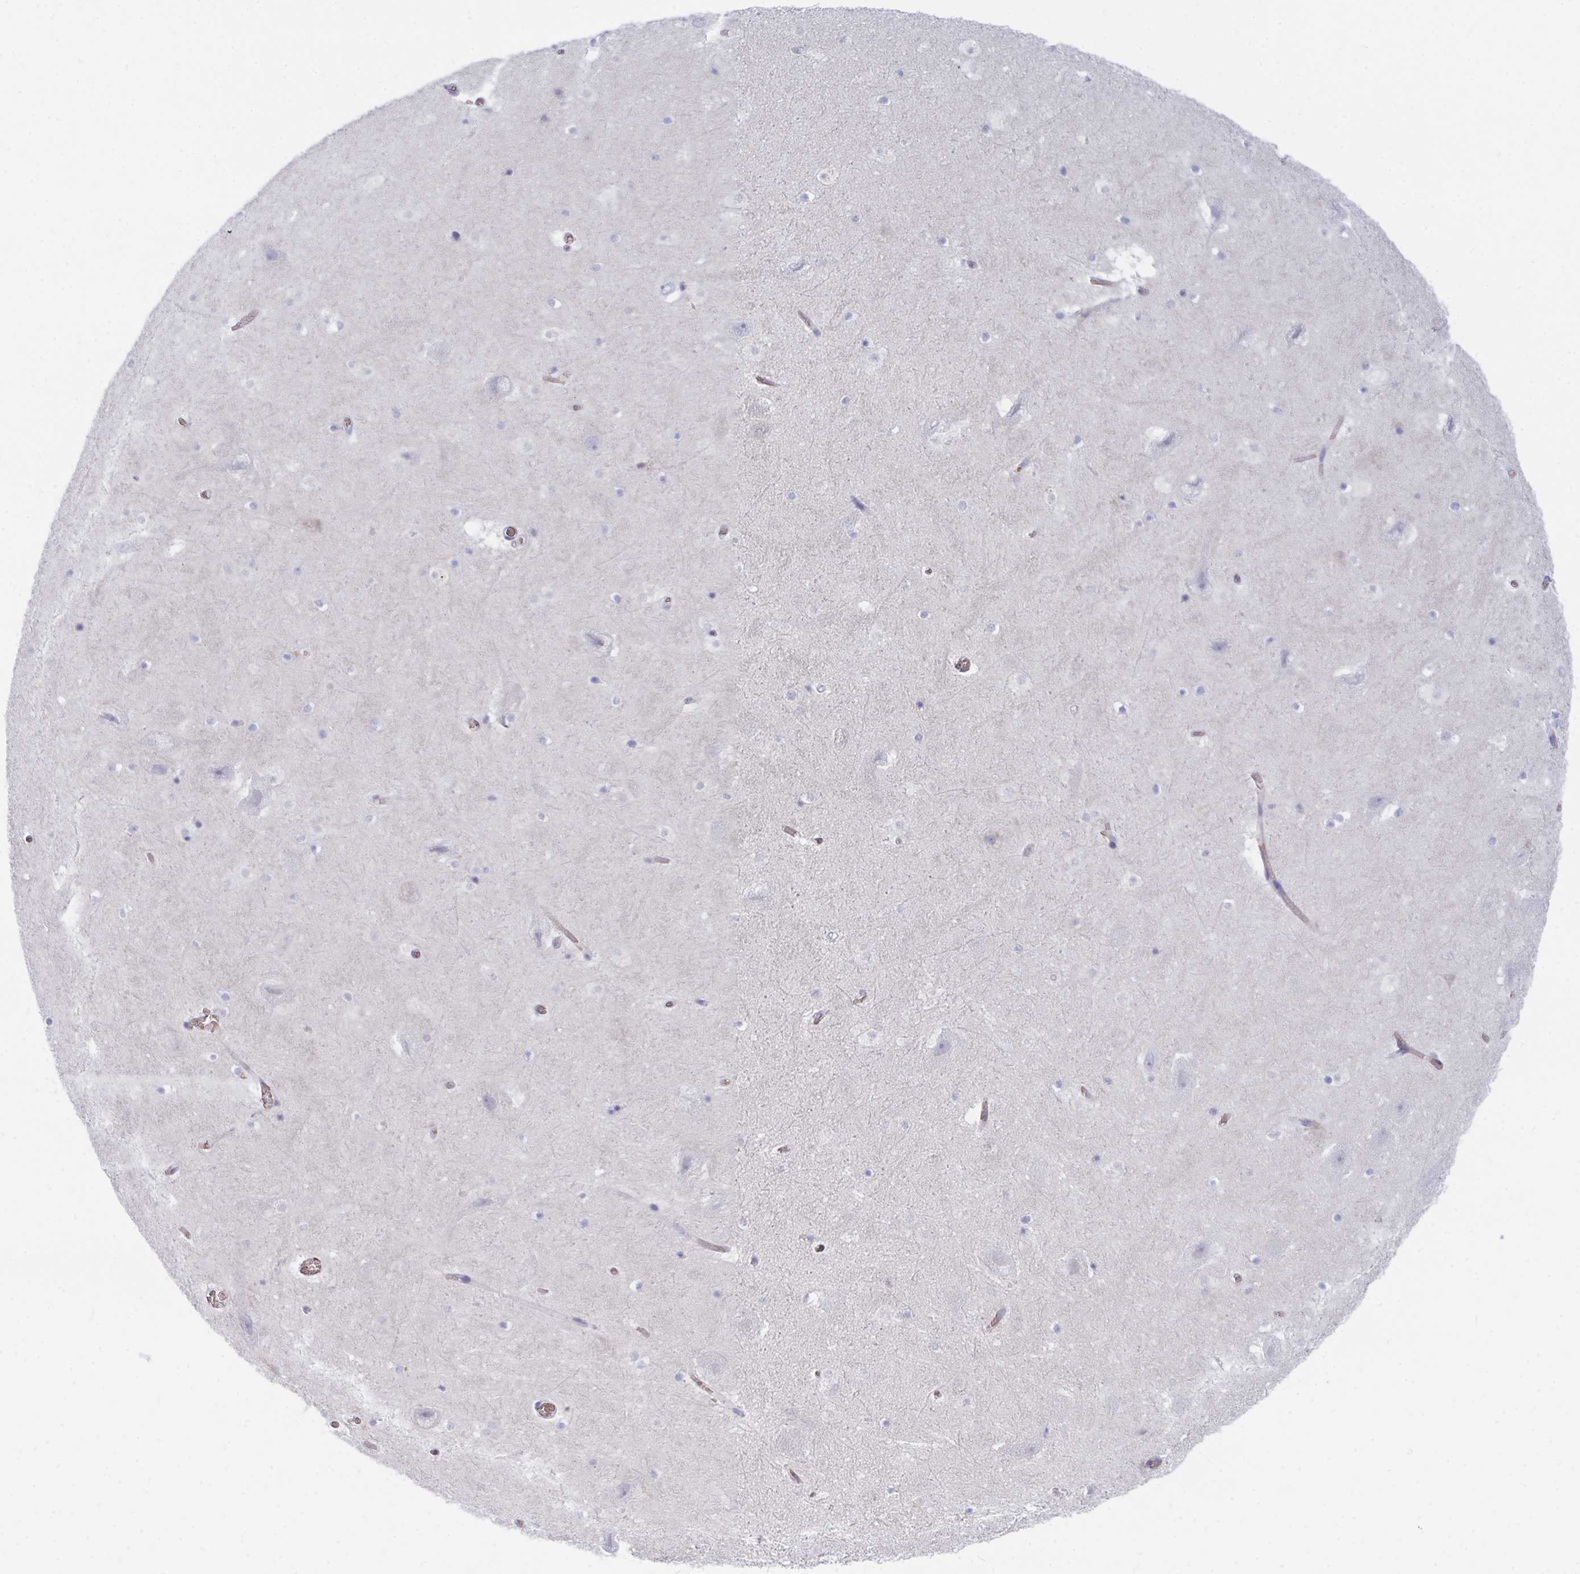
{"staining": {"intensity": "negative", "quantity": "none", "location": "none"}, "tissue": "hippocampus", "cell_type": "Glial cells", "image_type": "normal", "snomed": [{"axis": "morphology", "description": "Normal tissue, NOS"}, {"axis": "topography", "description": "Hippocampus"}], "caption": "DAB (3,3'-diaminobenzidine) immunohistochemical staining of normal human hippocampus reveals no significant positivity in glial cells.", "gene": "MROH2B", "patient": {"sex": "female", "age": 42}}